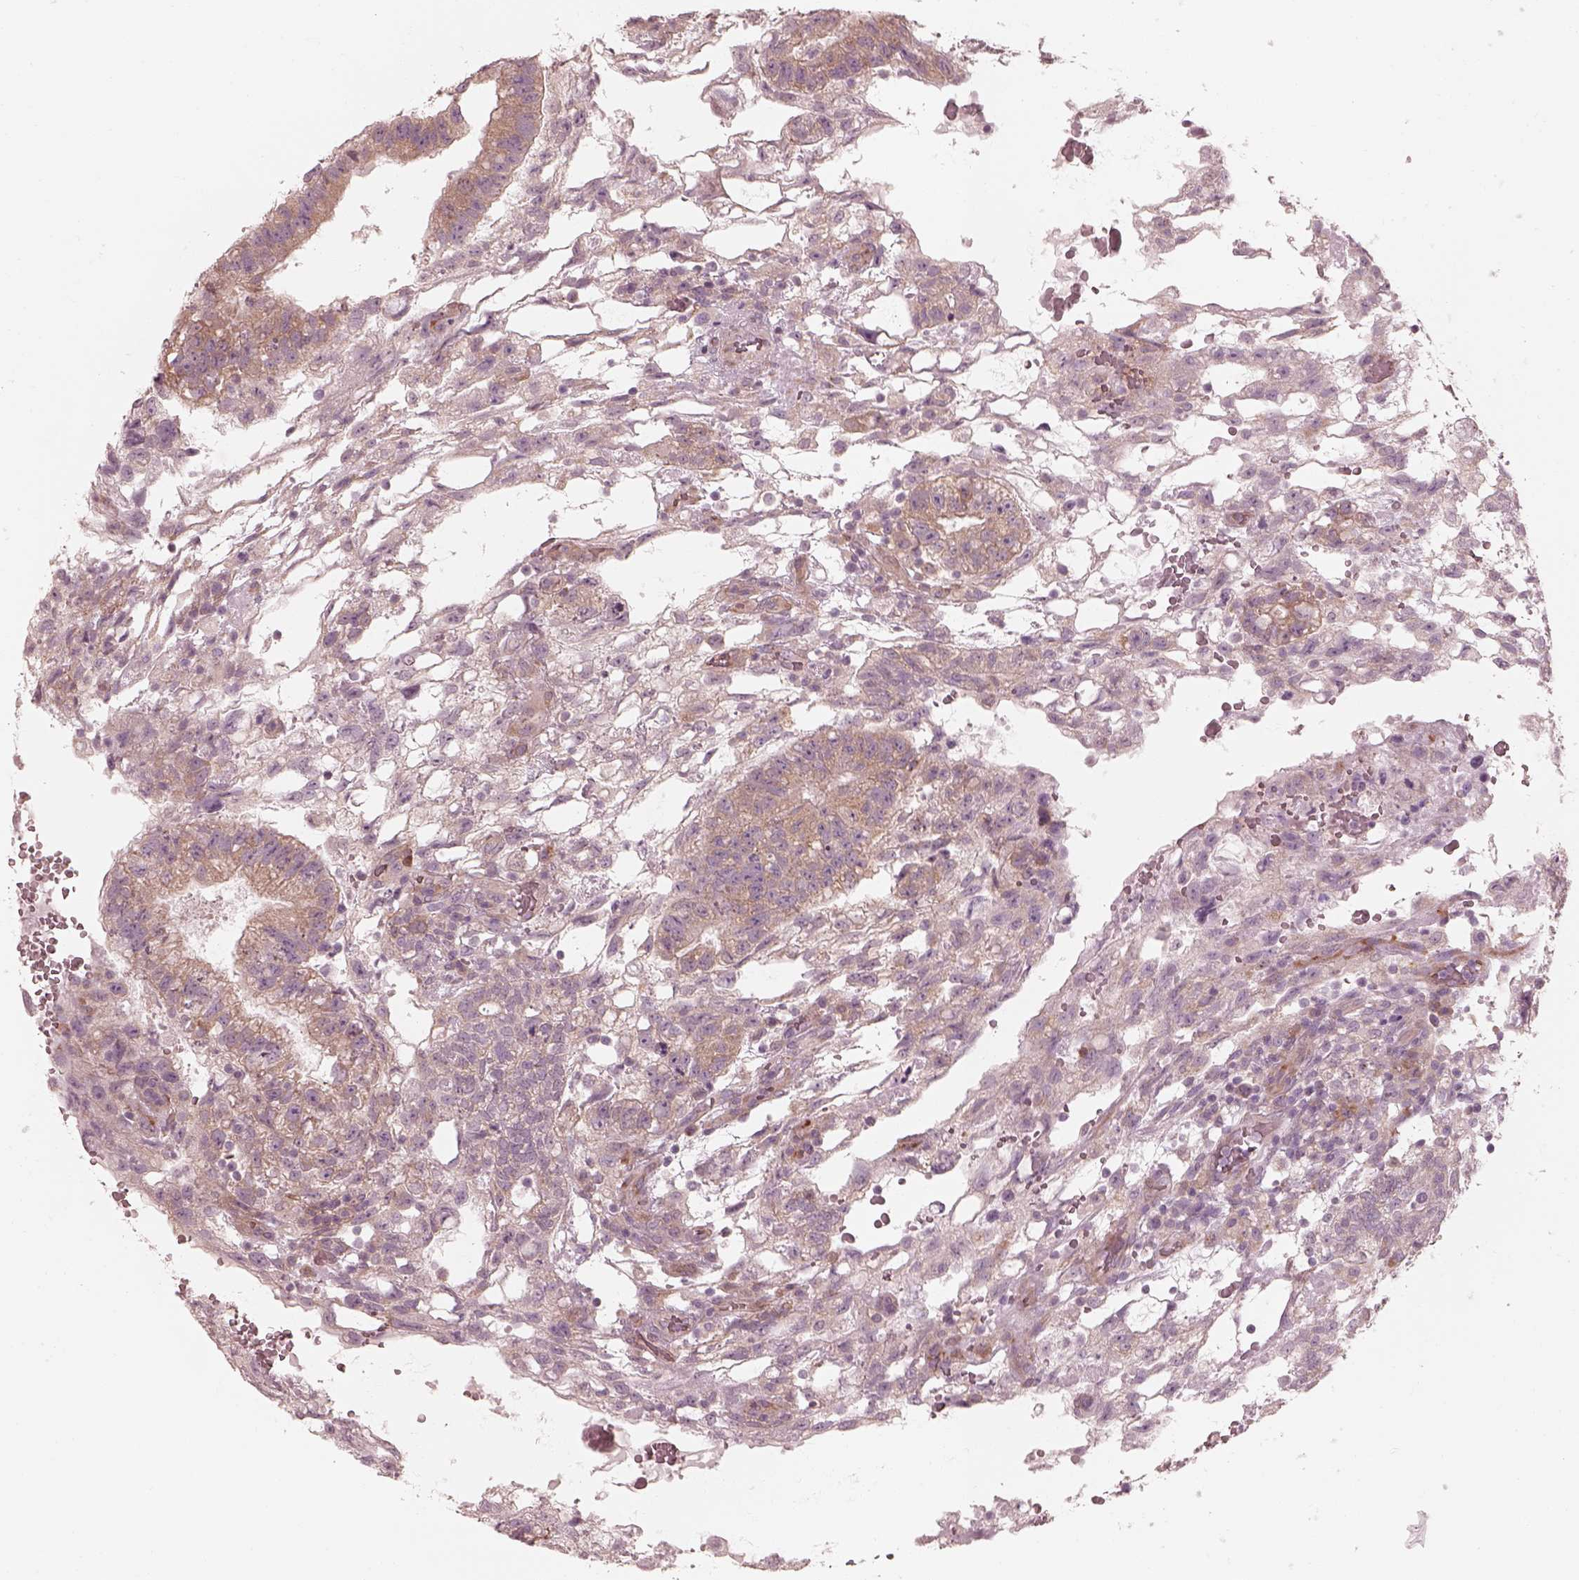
{"staining": {"intensity": "weak", "quantity": "<25%", "location": "cytoplasmic/membranous"}, "tissue": "testis cancer", "cell_type": "Tumor cells", "image_type": "cancer", "snomed": [{"axis": "morphology", "description": "Carcinoma, Embryonal, NOS"}, {"axis": "topography", "description": "Testis"}], "caption": "Immunohistochemical staining of embryonal carcinoma (testis) shows no significant positivity in tumor cells.", "gene": "RAB3C", "patient": {"sex": "male", "age": 32}}